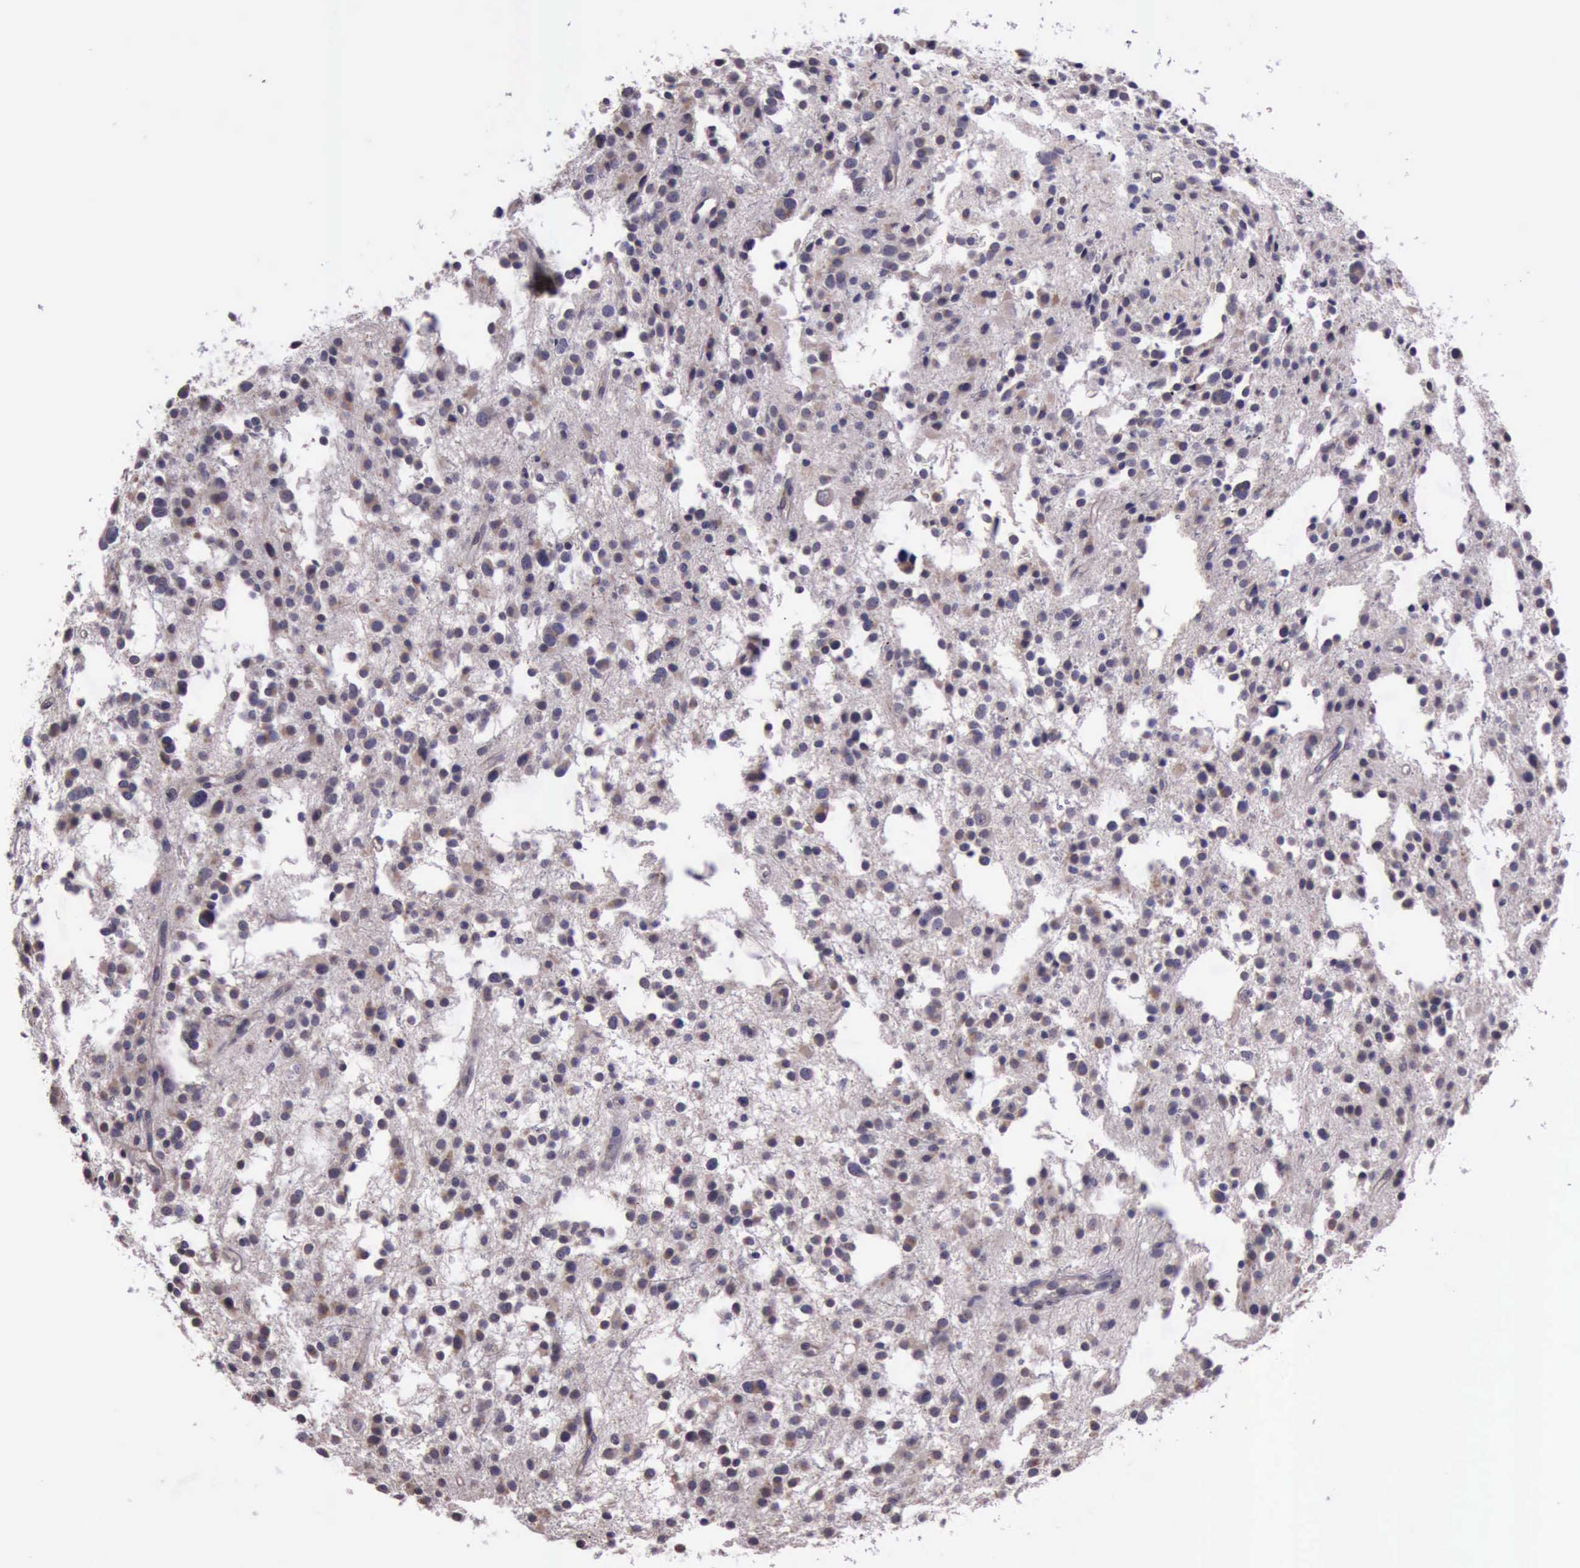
{"staining": {"intensity": "weak", "quantity": "25%-75%", "location": "cytoplasmic/membranous"}, "tissue": "glioma", "cell_type": "Tumor cells", "image_type": "cancer", "snomed": [{"axis": "morphology", "description": "Glioma, malignant, Low grade"}, {"axis": "topography", "description": "Brain"}], "caption": "Brown immunohistochemical staining in malignant glioma (low-grade) shows weak cytoplasmic/membranous expression in about 25%-75% of tumor cells.", "gene": "PLEK2", "patient": {"sex": "female", "age": 36}}